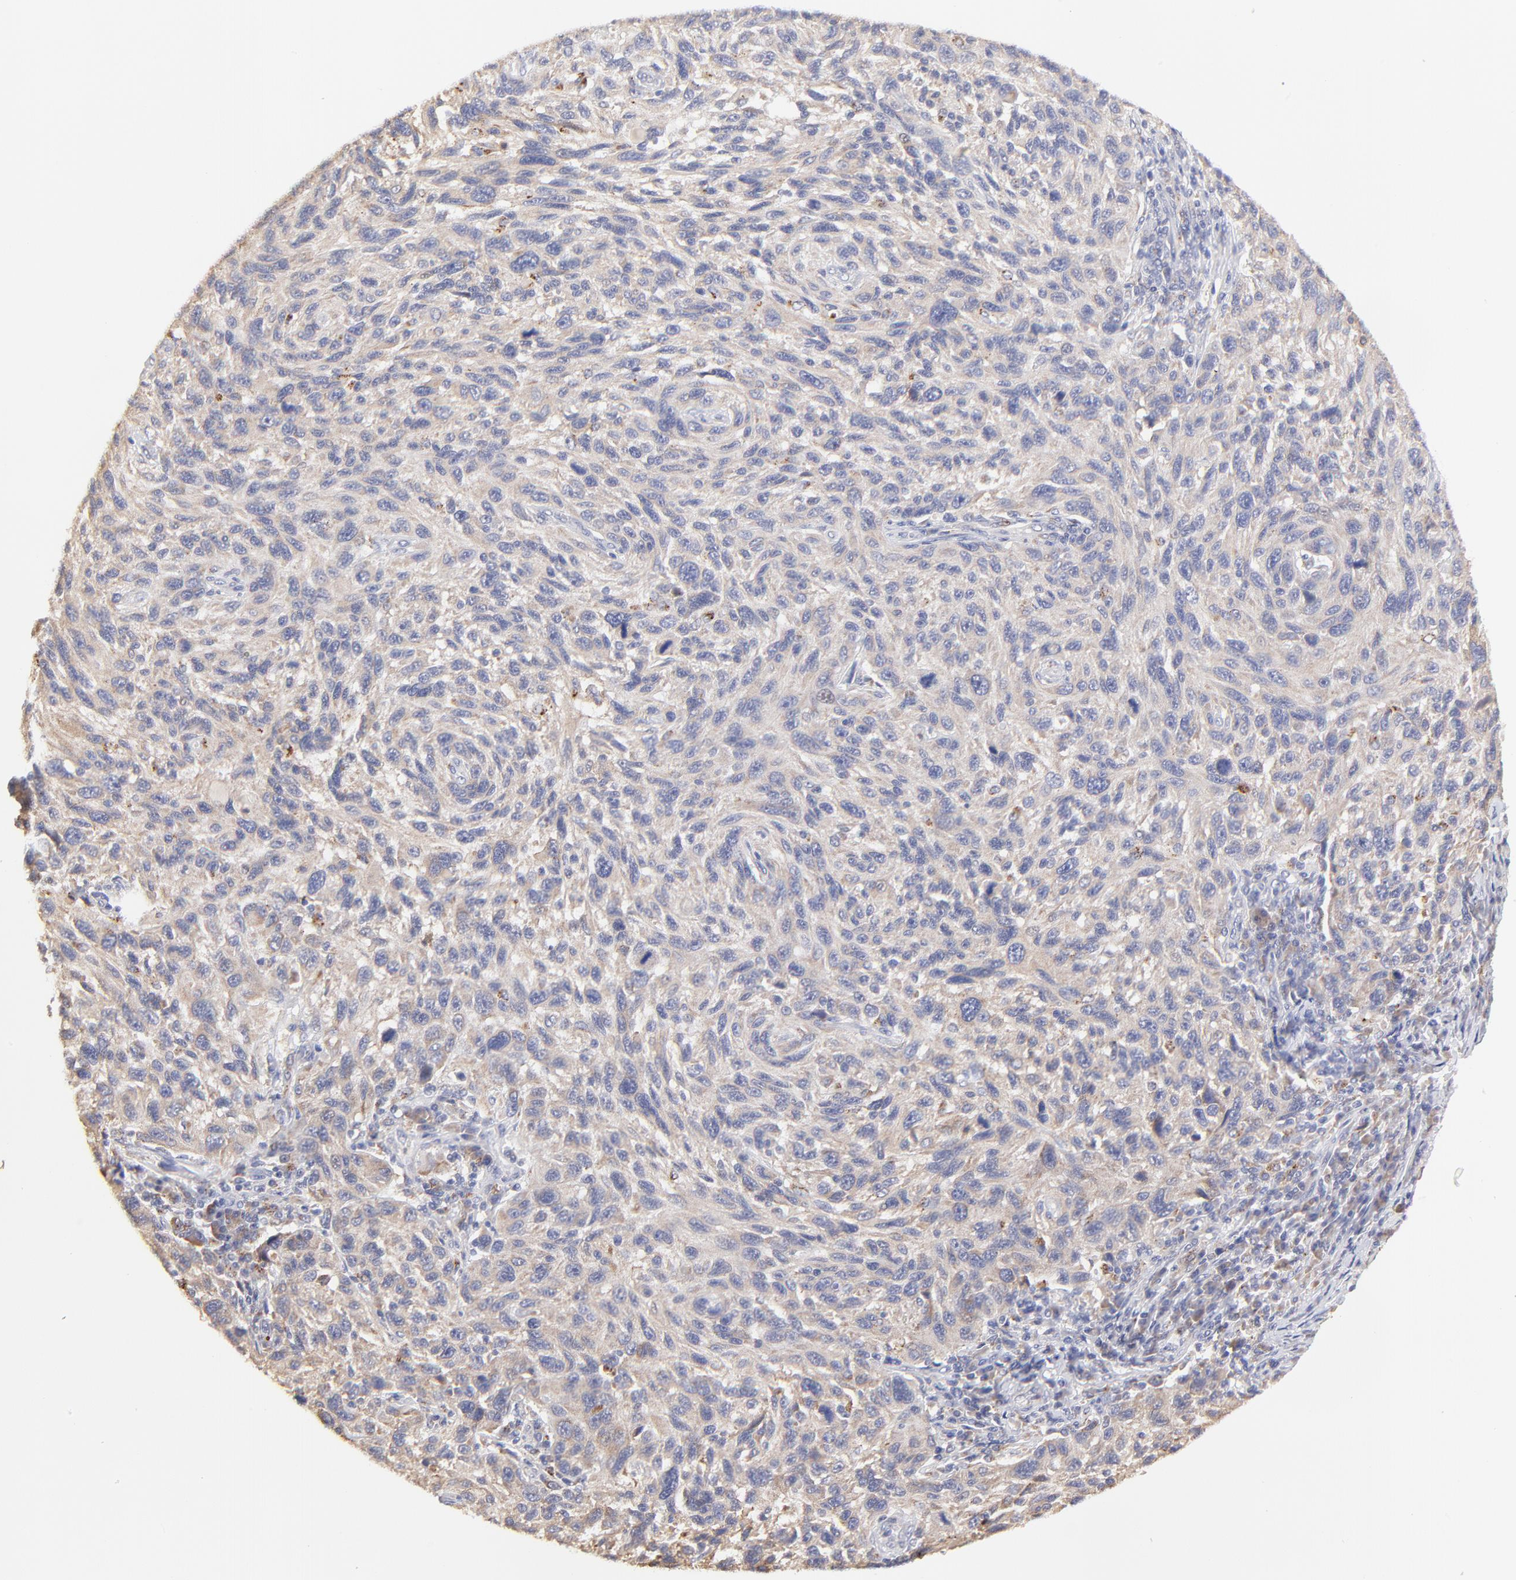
{"staining": {"intensity": "weak", "quantity": ">75%", "location": "cytoplasmic/membranous"}, "tissue": "melanoma", "cell_type": "Tumor cells", "image_type": "cancer", "snomed": [{"axis": "morphology", "description": "Malignant melanoma, NOS"}, {"axis": "topography", "description": "Skin"}], "caption": "A histopathology image of melanoma stained for a protein shows weak cytoplasmic/membranous brown staining in tumor cells.", "gene": "GCSAM", "patient": {"sex": "male", "age": 53}}